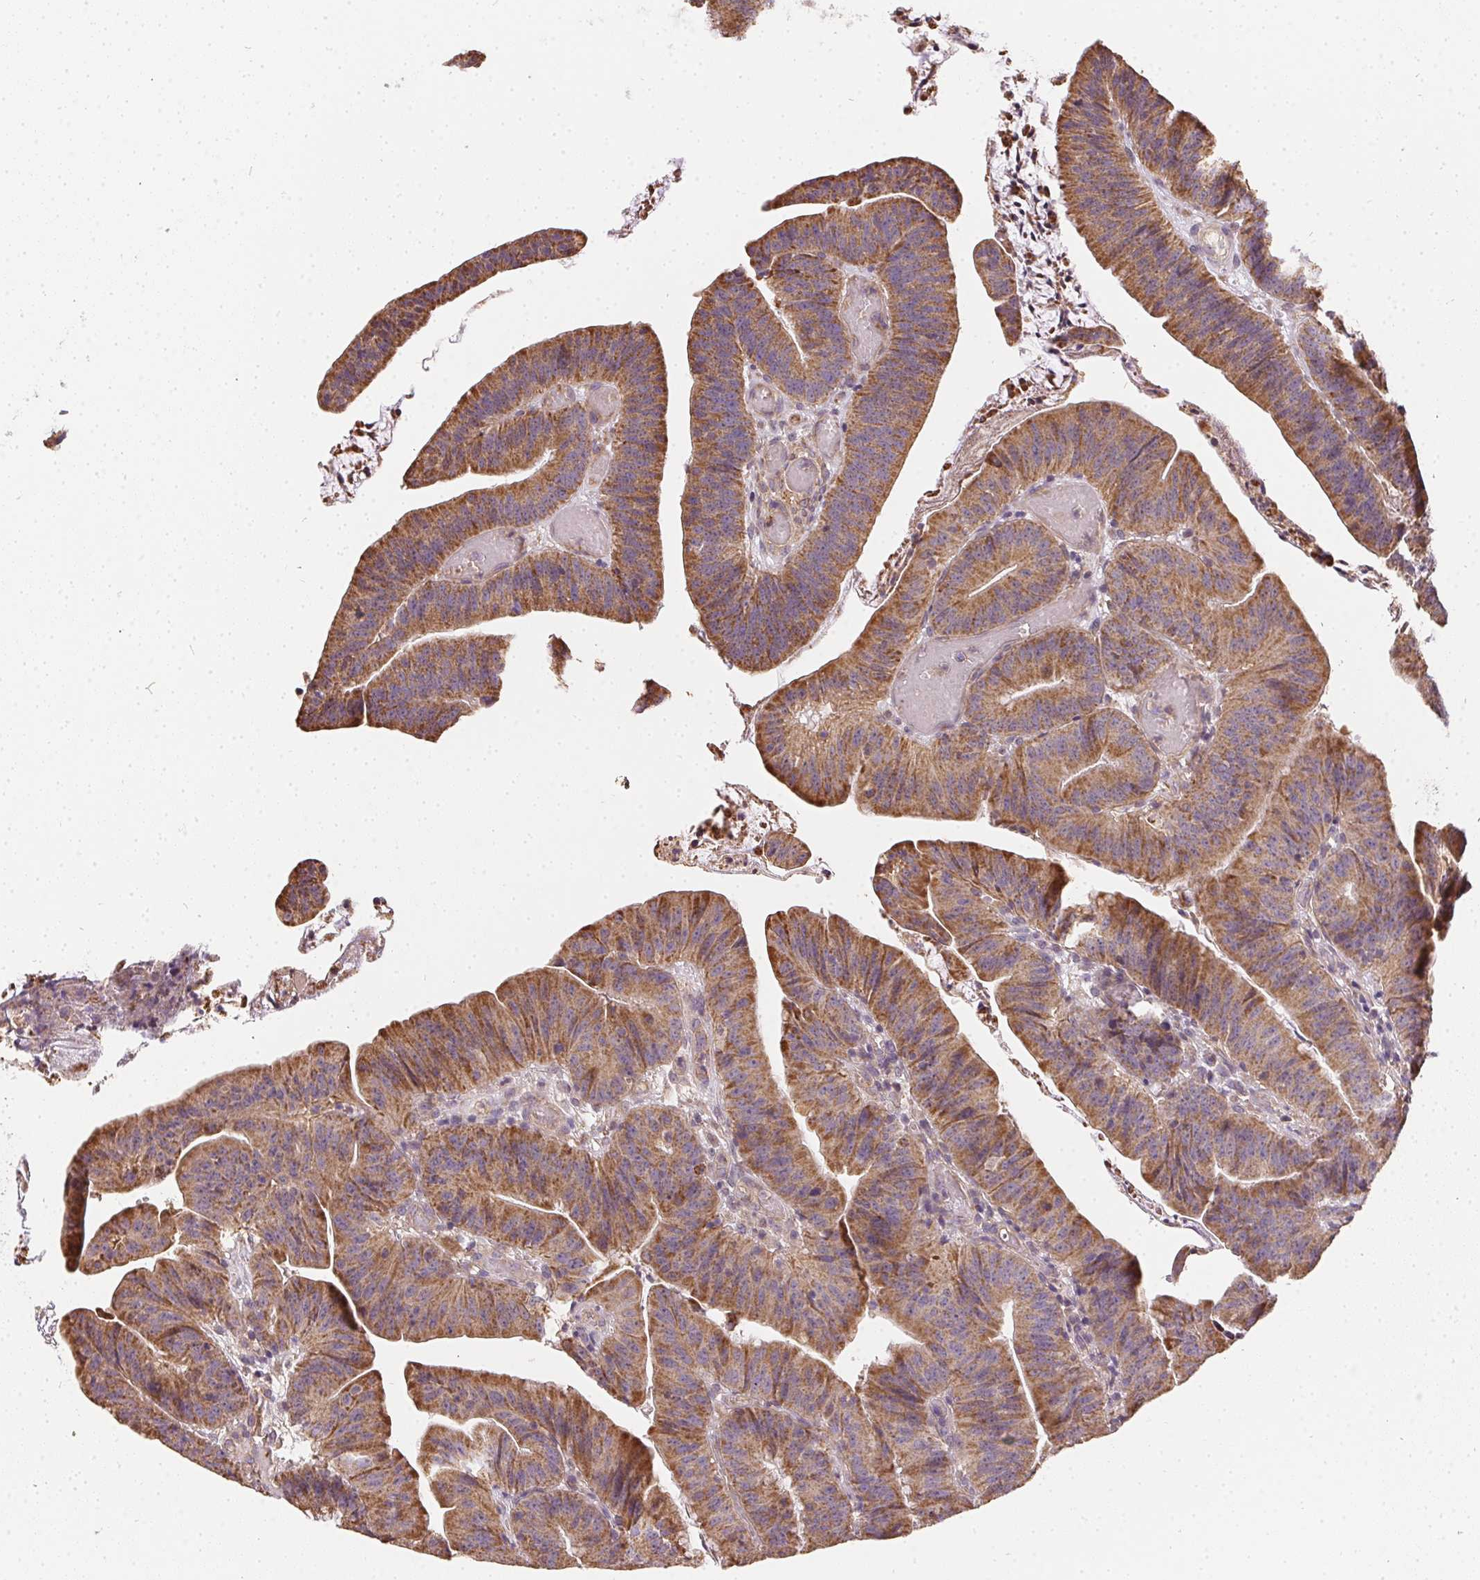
{"staining": {"intensity": "moderate", "quantity": ">75%", "location": "cytoplasmic/membranous"}, "tissue": "colorectal cancer", "cell_type": "Tumor cells", "image_type": "cancer", "snomed": [{"axis": "morphology", "description": "Adenocarcinoma, NOS"}, {"axis": "topography", "description": "Colon"}], "caption": "A brown stain highlights moderate cytoplasmic/membranous positivity of a protein in colorectal cancer (adenocarcinoma) tumor cells.", "gene": "REV3L", "patient": {"sex": "female", "age": 78}}